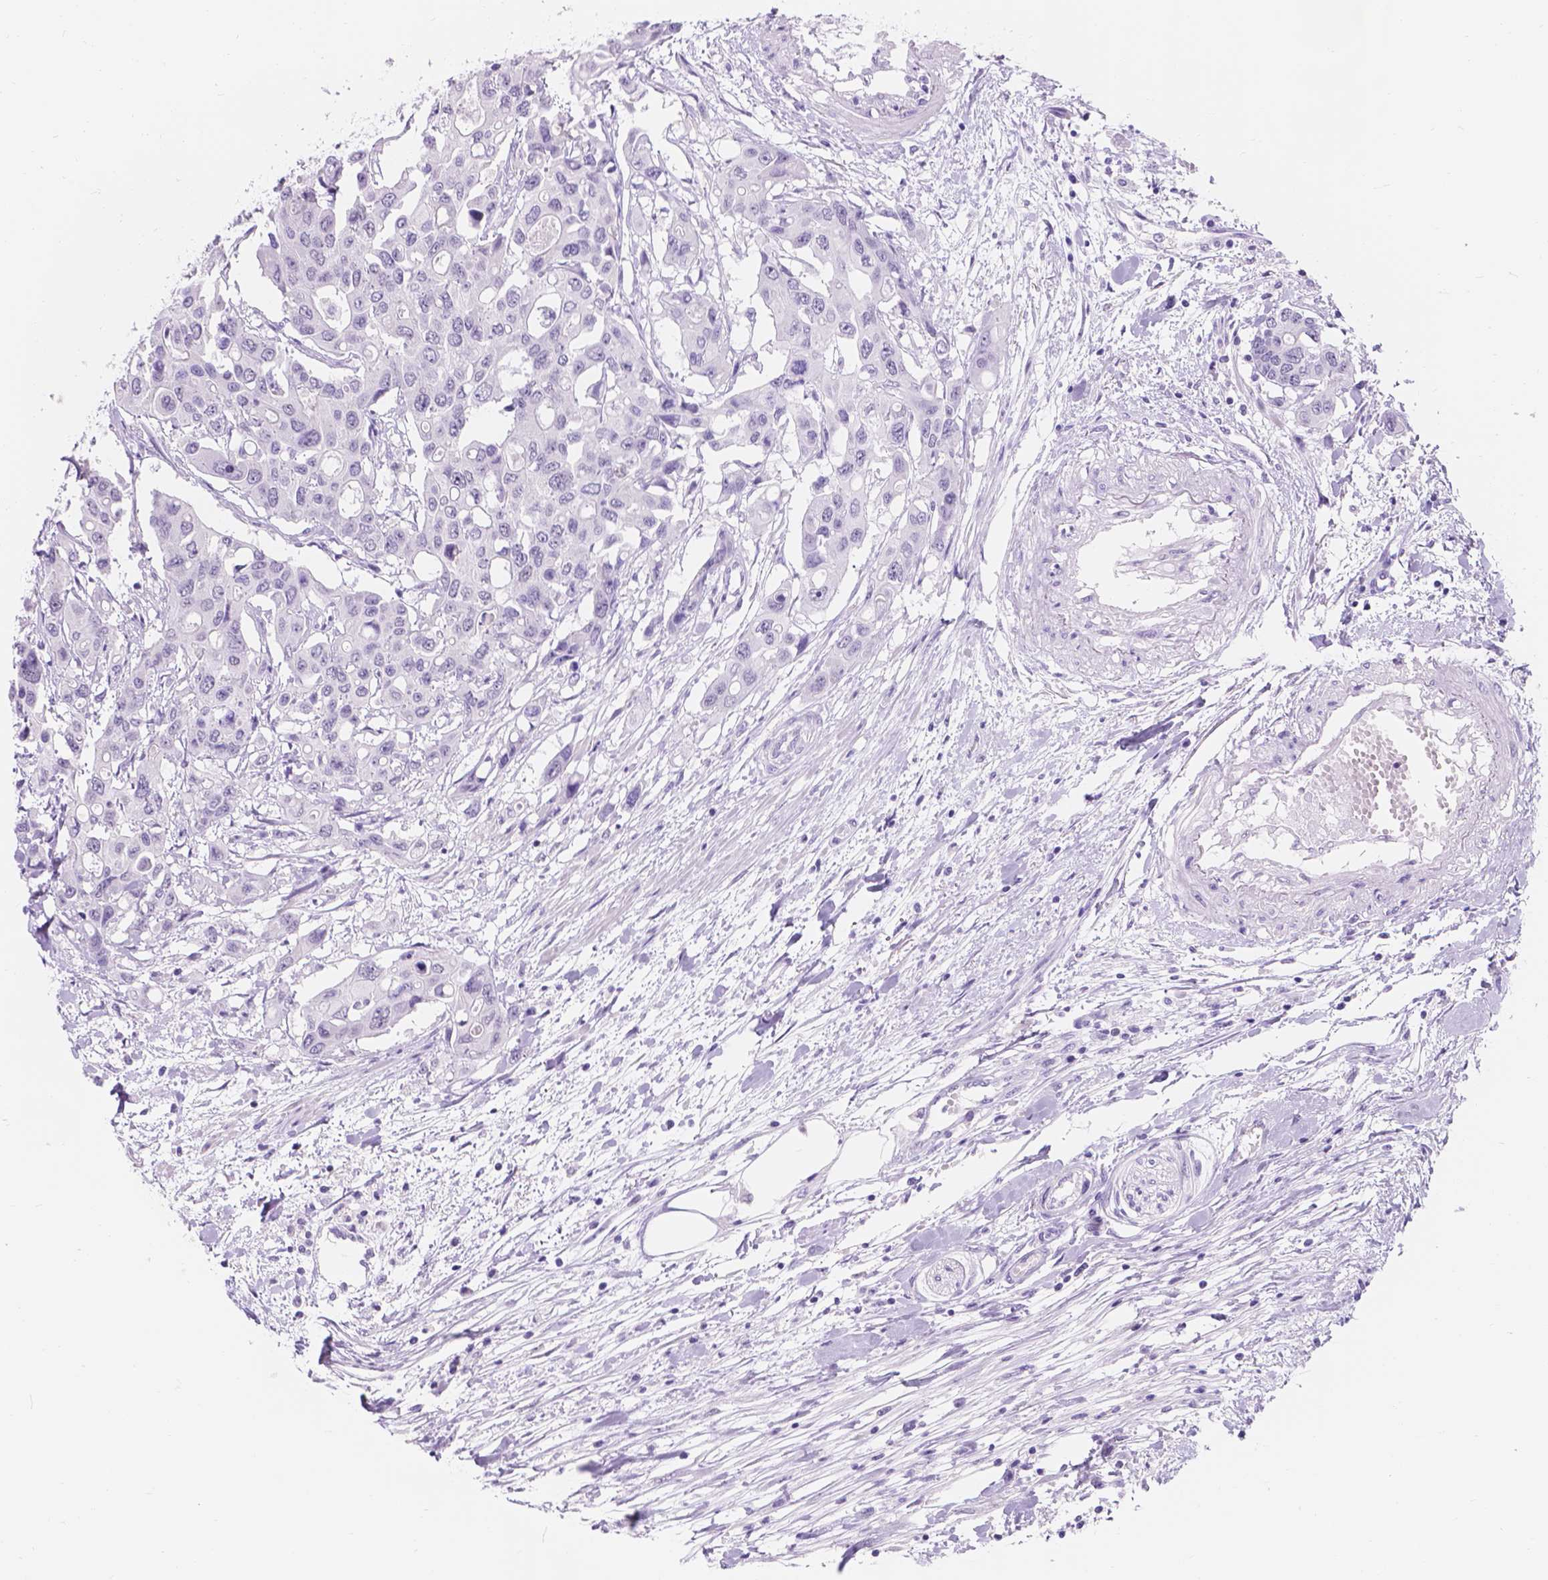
{"staining": {"intensity": "negative", "quantity": "none", "location": "none"}, "tissue": "colorectal cancer", "cell_type": "Tumor cells", "image_type": "cancer", "snomed": [{"axis": "morphology", "description": "Adenocarcinoma, NOS"}, {"axis": "topography", "description": "Colon"}], "caption": "An image of human colorectal cancer (adenocarcinoma) is negative for staining in tumor cells.", "gene": "DCC", "patient": {"sex": "male", "age": 77}}